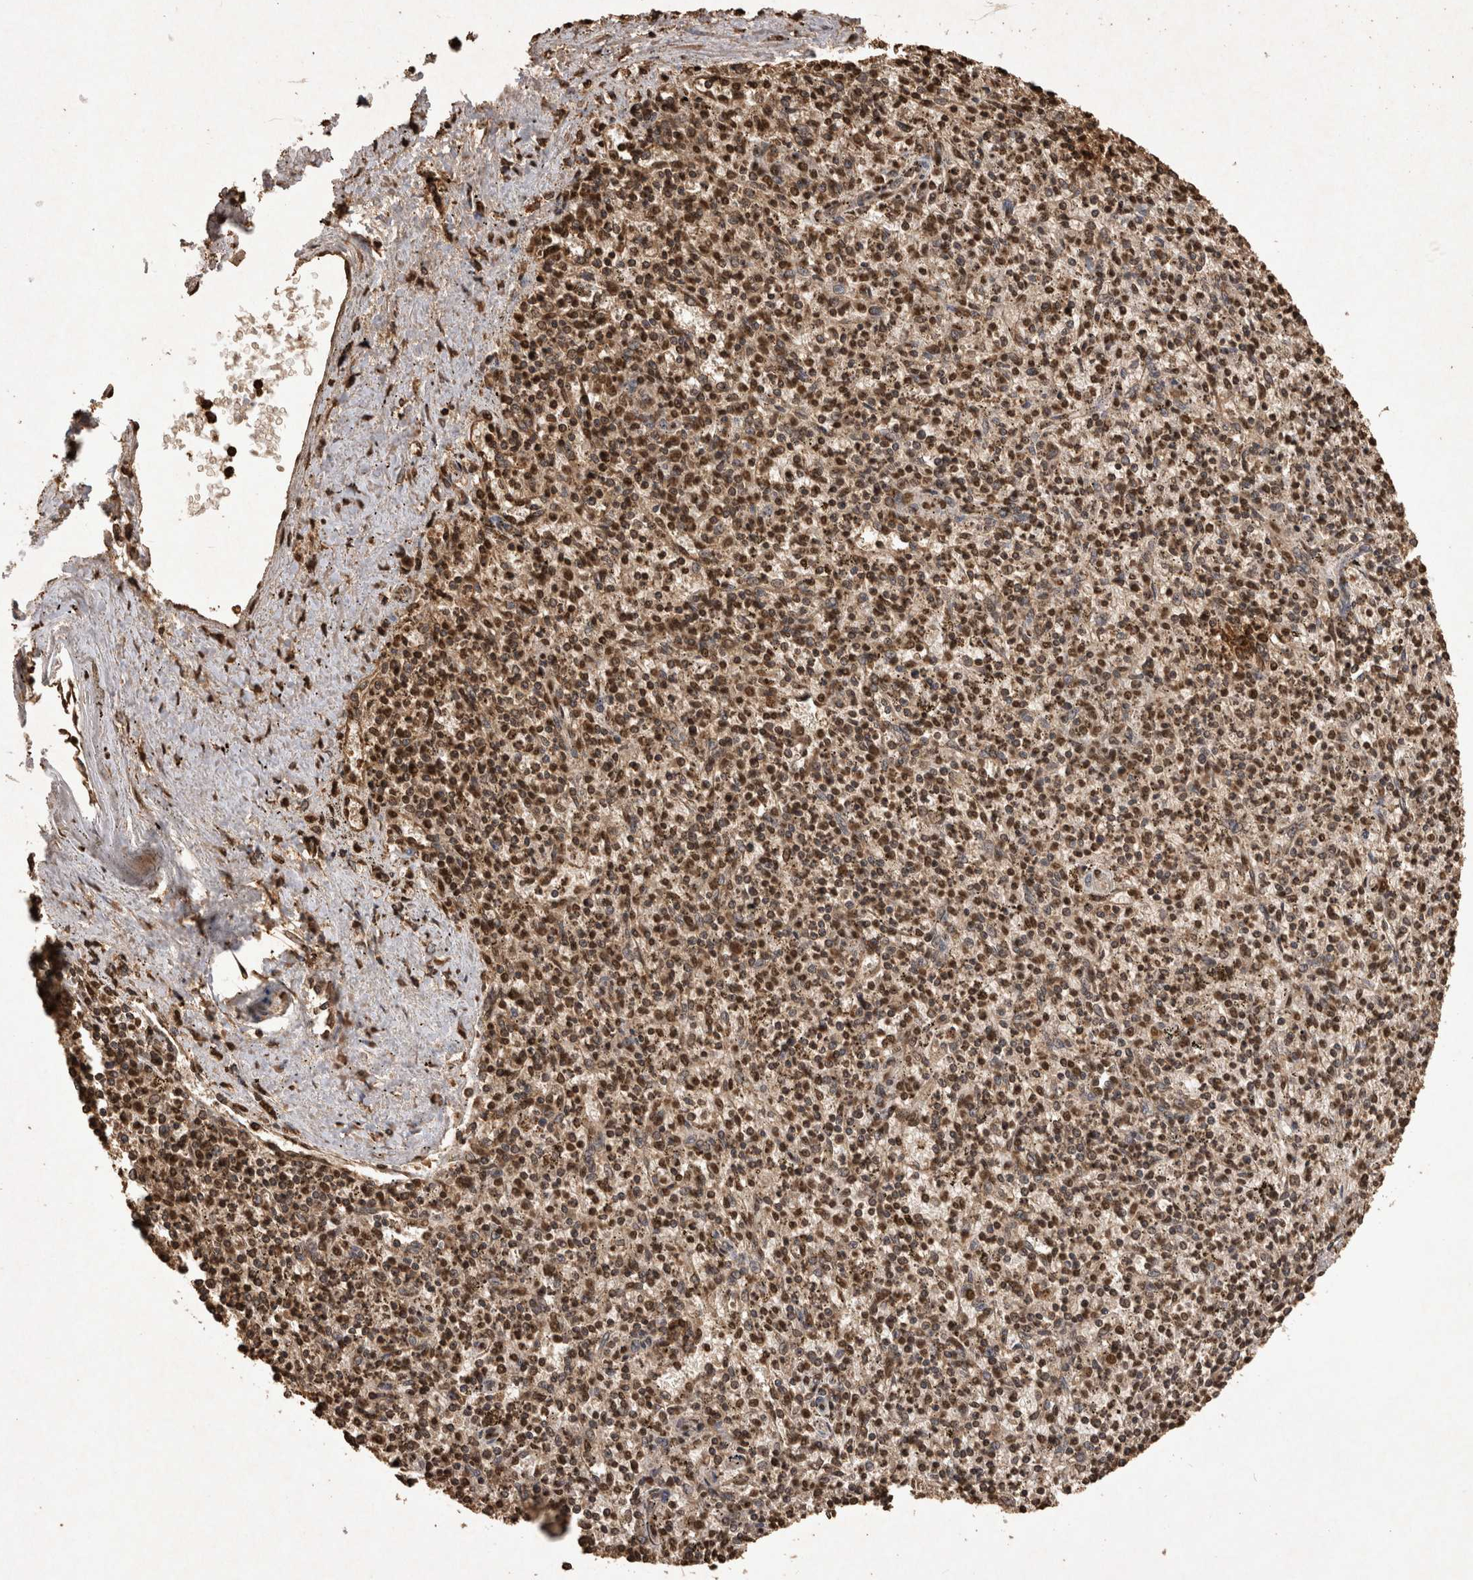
{"staining": {"intensity": "strong", "quantity": ">75%", "location": "nuclear"}, "tissue": "spleen", "cell_type": "Cells in red pulp", "image_type": "normal", "snomed": [{"axis": "morphology", "description": "Normal tissue, NOS"}, {"axis": "topography", "description": "Spleen"}], "caption": "Protein expression by immunohistochemistry (IHC) shows strong nuclear expression in approximately >75% of cells in red pulp in unremarkable spleen.", "gene": "OAS2", "patient": {"sex": "male", "age": 72}}